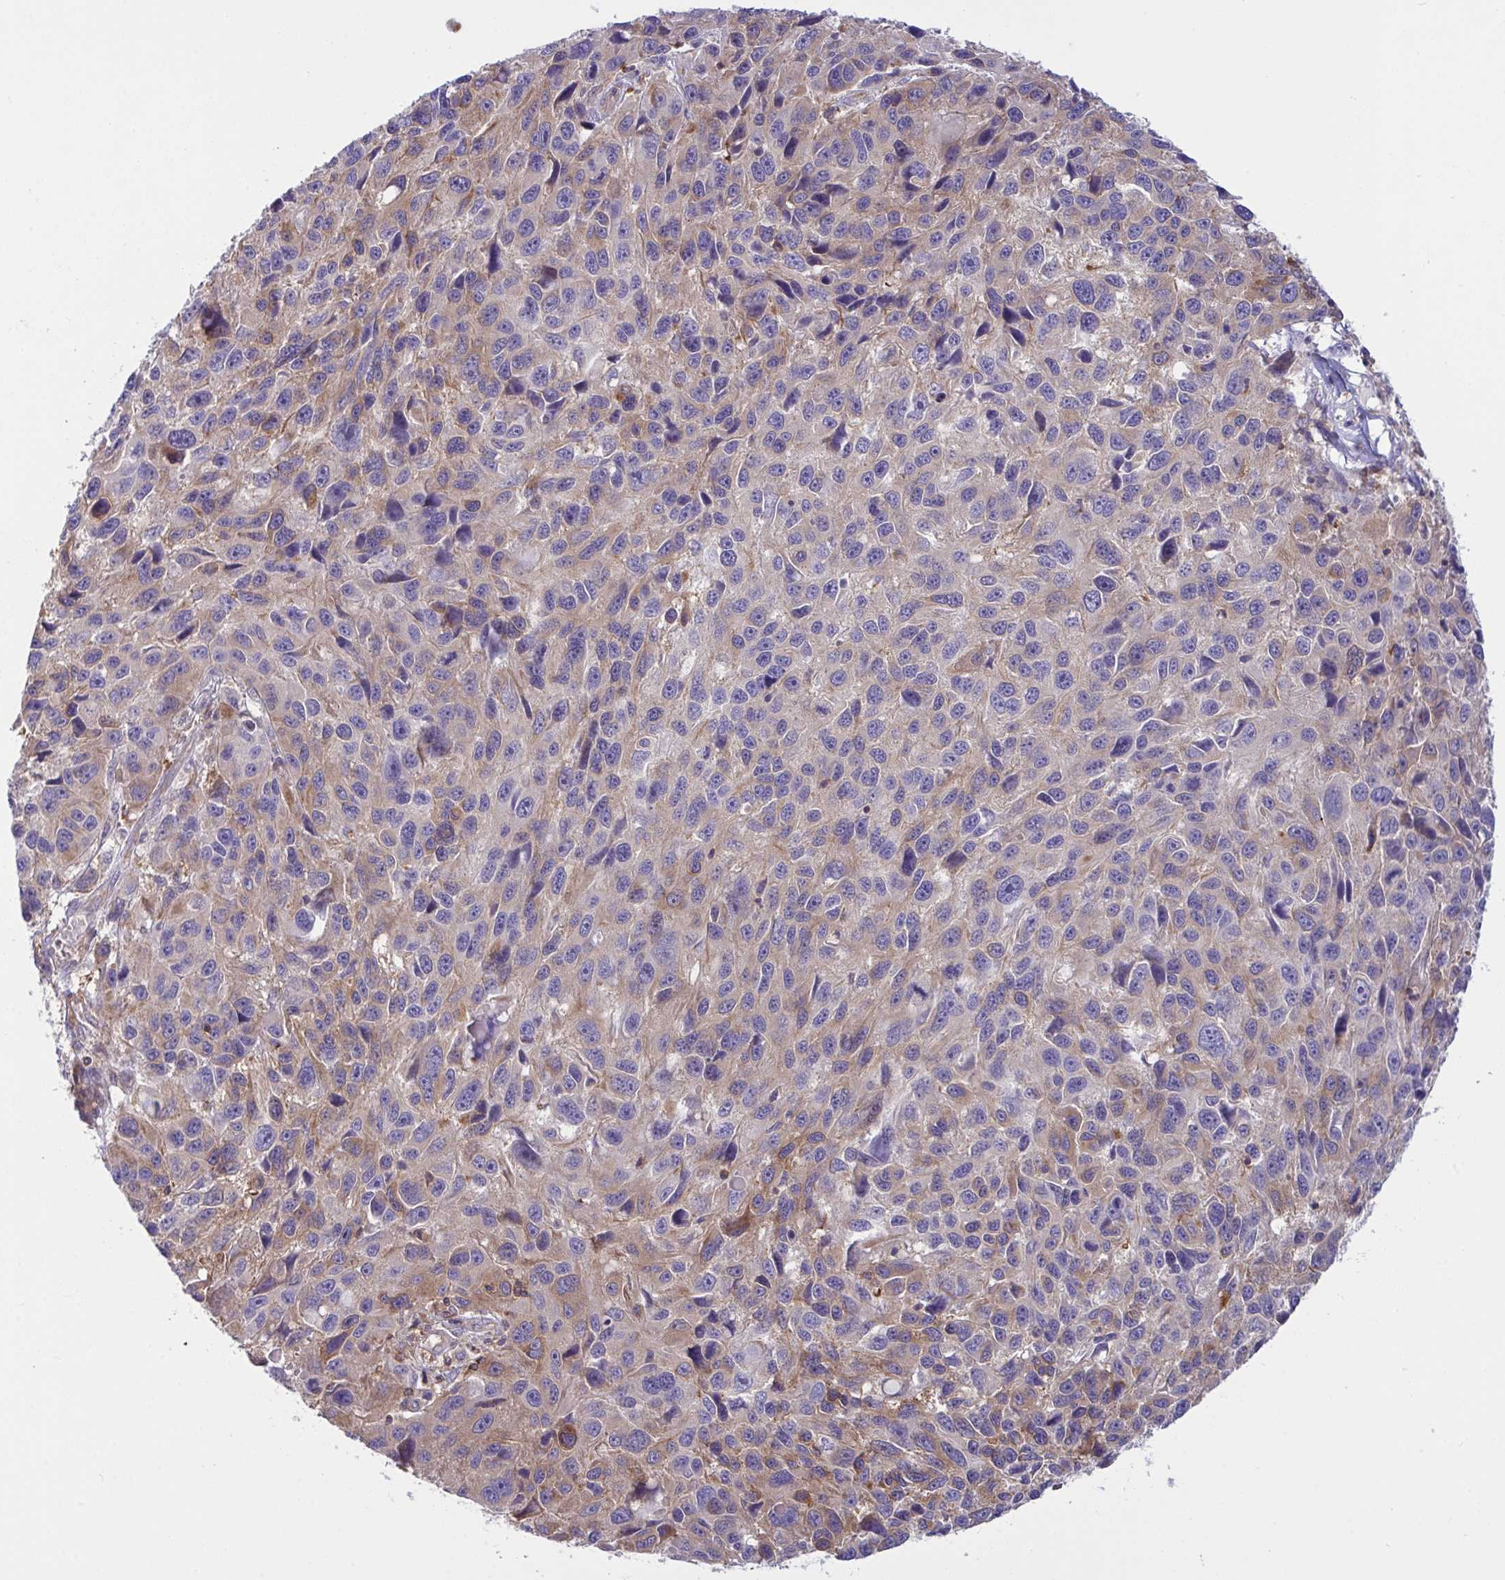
{"staining": {"intensity": "moderate", "quantity": "<25%", "location": "cytoplasmic/membranous"}, "tissue": "melanoma", "cell_type": "Tumor cells", "image_type": "cancer", "snomed": [{"axis": "morphology", "description": "Malignant melanoma, NOS"}, {"axis": "topography", "description": "Skin"}], "caption": "There is low levels of moderate cytoplasmic/membranous expression in tumor cells of malignant melanoma, as demonstrated by immunohistochemical staining (brown color).", "gene": "TSC22D3", "patient": {"sex": "male", "age": 53}}